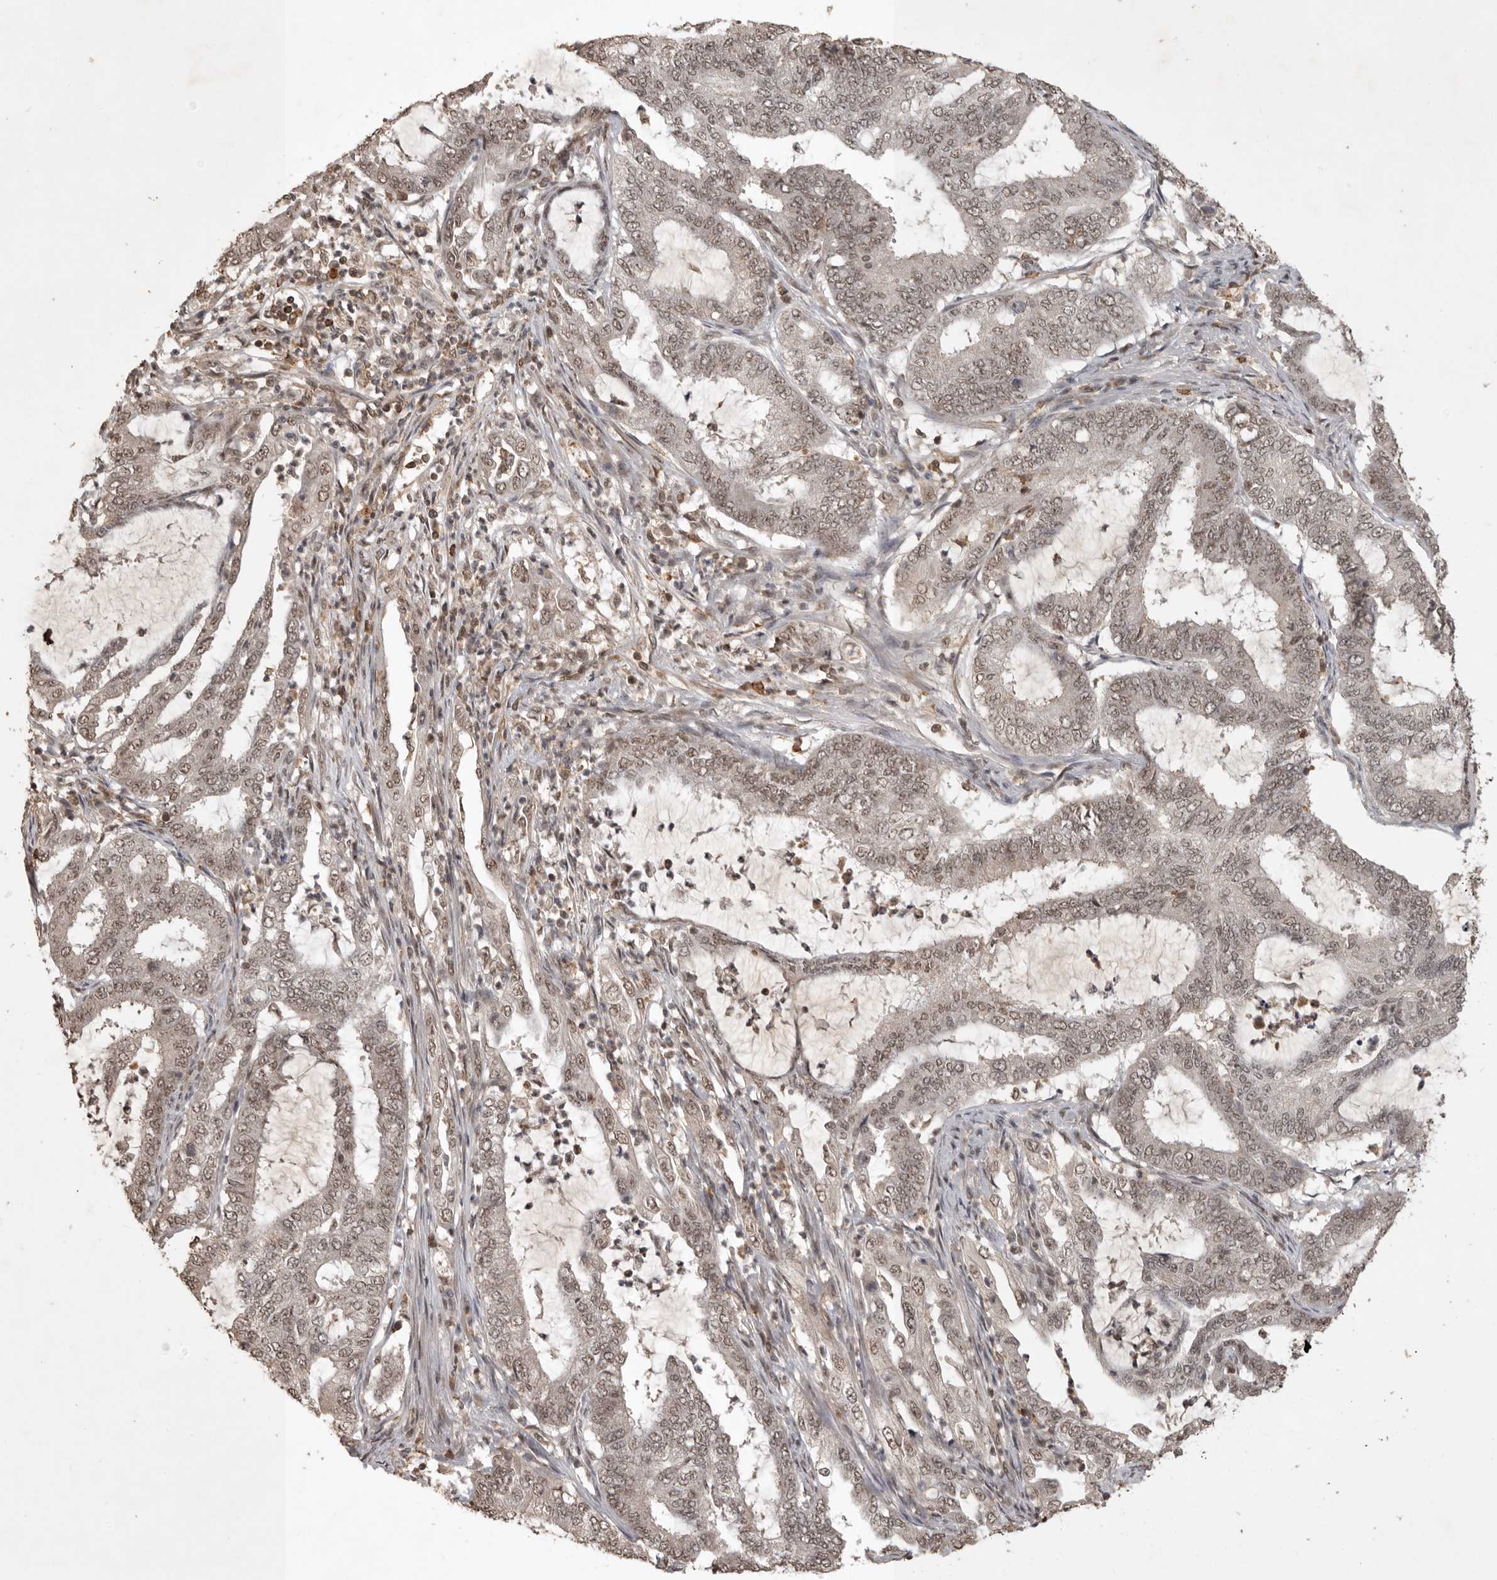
{"staining": {"intensity": "weak", "quantity": ">75%", "location": "nuclear"}, "tissue": "endometrial cancer", "cell_type": "Tumor cells", "image_type": "cancer", "snomed": [{"axis": "morphology", "description": "Adenocarcinoma, NOS"}, {"axis": "topography", "description": "Endometrium"}], "caption": "High-magnification brightfield microscopy of endometrial cancer stained with DAB (3,3'-diaminobenzidine) (brown) and counterstained with hematoxylin (blue). tumor cells exhibit weak nuclear expression is appreciated in approximately>75% of cells. Using DAB (brown) and hematoxylin (blue) stains, captured at high magnification using brightfield microscopy.", "gene": "CBLL1", "patient": {"sex": "female", "age": 51}}